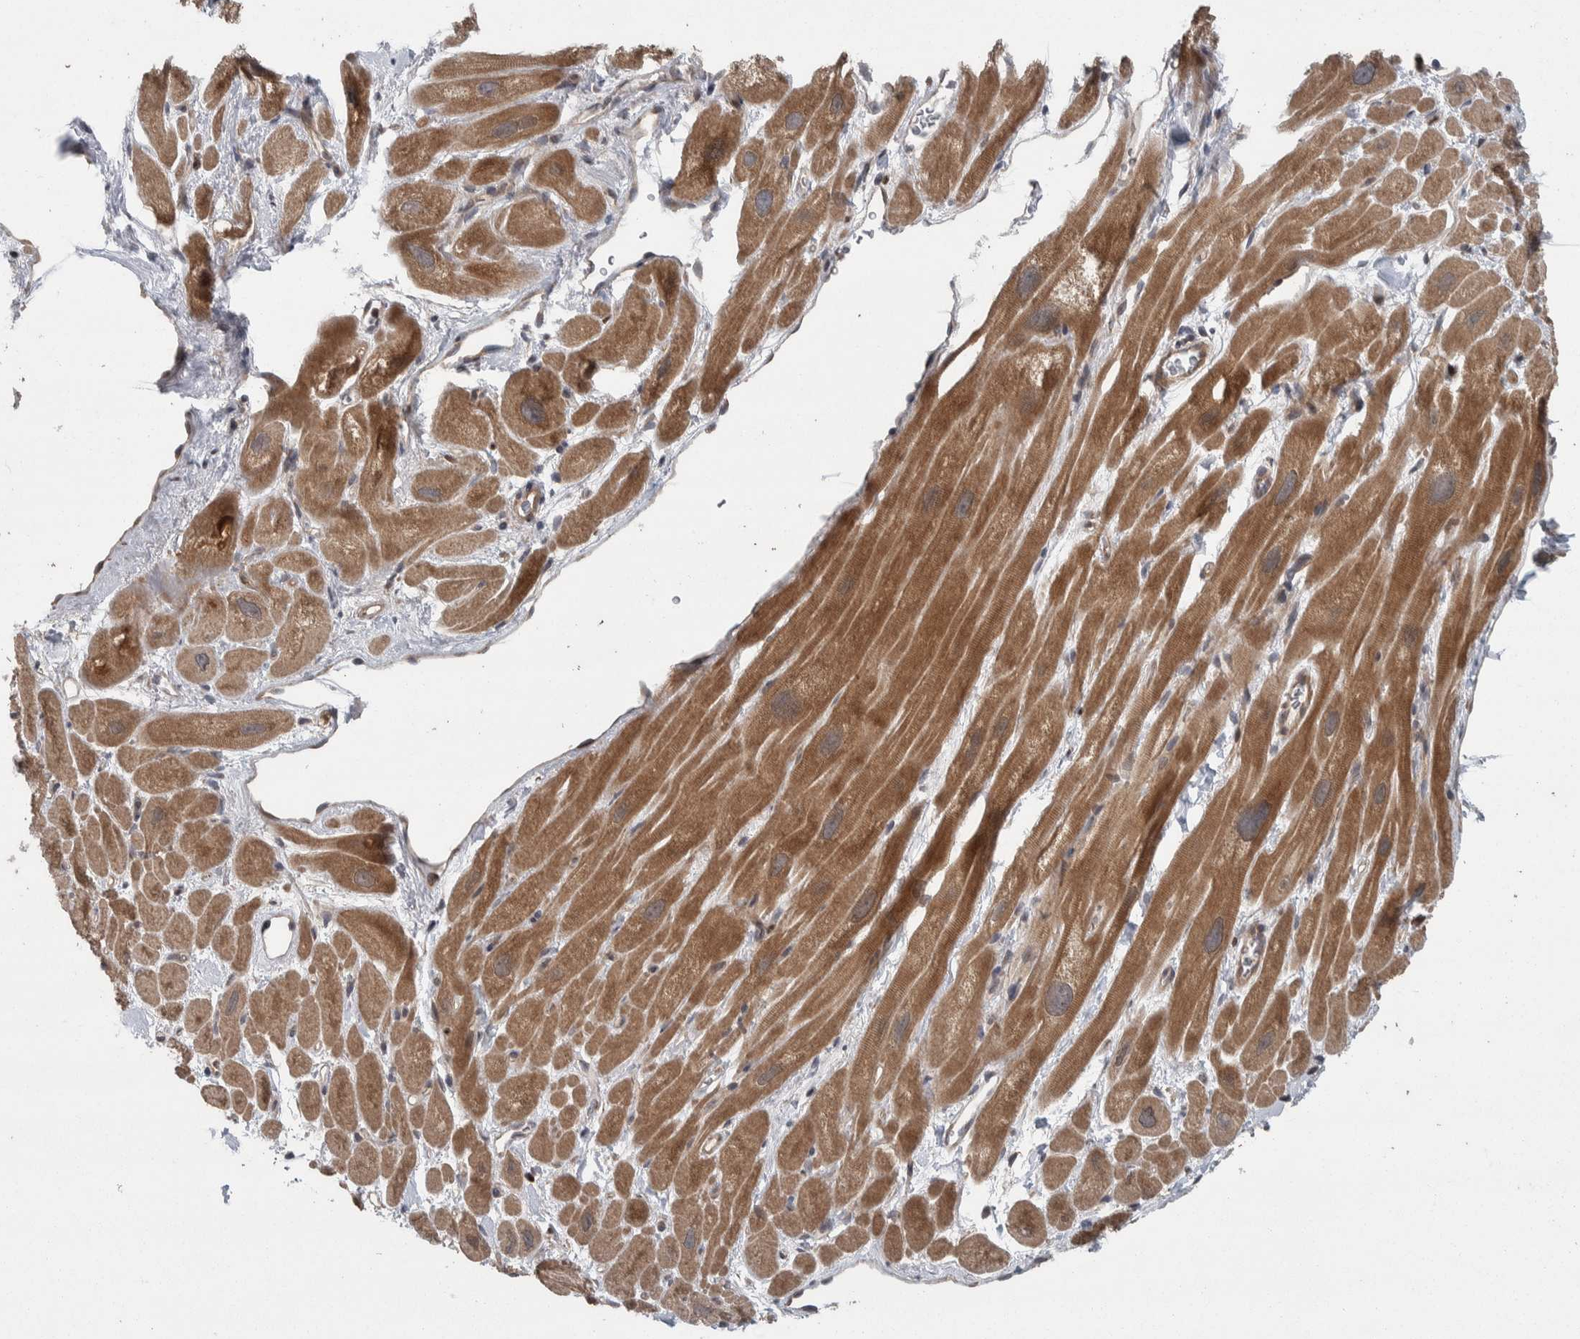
{"staining": {"intensity": "moderate", "quantity": ">75%", "location": "cytoplasmic/membranous"}, "tissue": "heart muscle", "cell_type": "Cardiomyocytes", "image_type": "normal", "snomed": [{"axis": "morphology", "description": "Normal tissue, NOS"}, {"axis": "topography", "description": "Heart"}], "caption": "DAB (3,3'-diaminobenzidine) immunohistochemical staining of normal heart muscle demonstrates moderate cytoplasmic/membranous protein staining in about >75% of cardiomyocytes. The staining is performed using DAB (3,3'-diaminobenzidine) brown chromogen to label protein expression. The nuclei are counter-stained blue using hematoxylin.", "gene": "CWC27", "patient": {"sex": "male", "age": 49}}